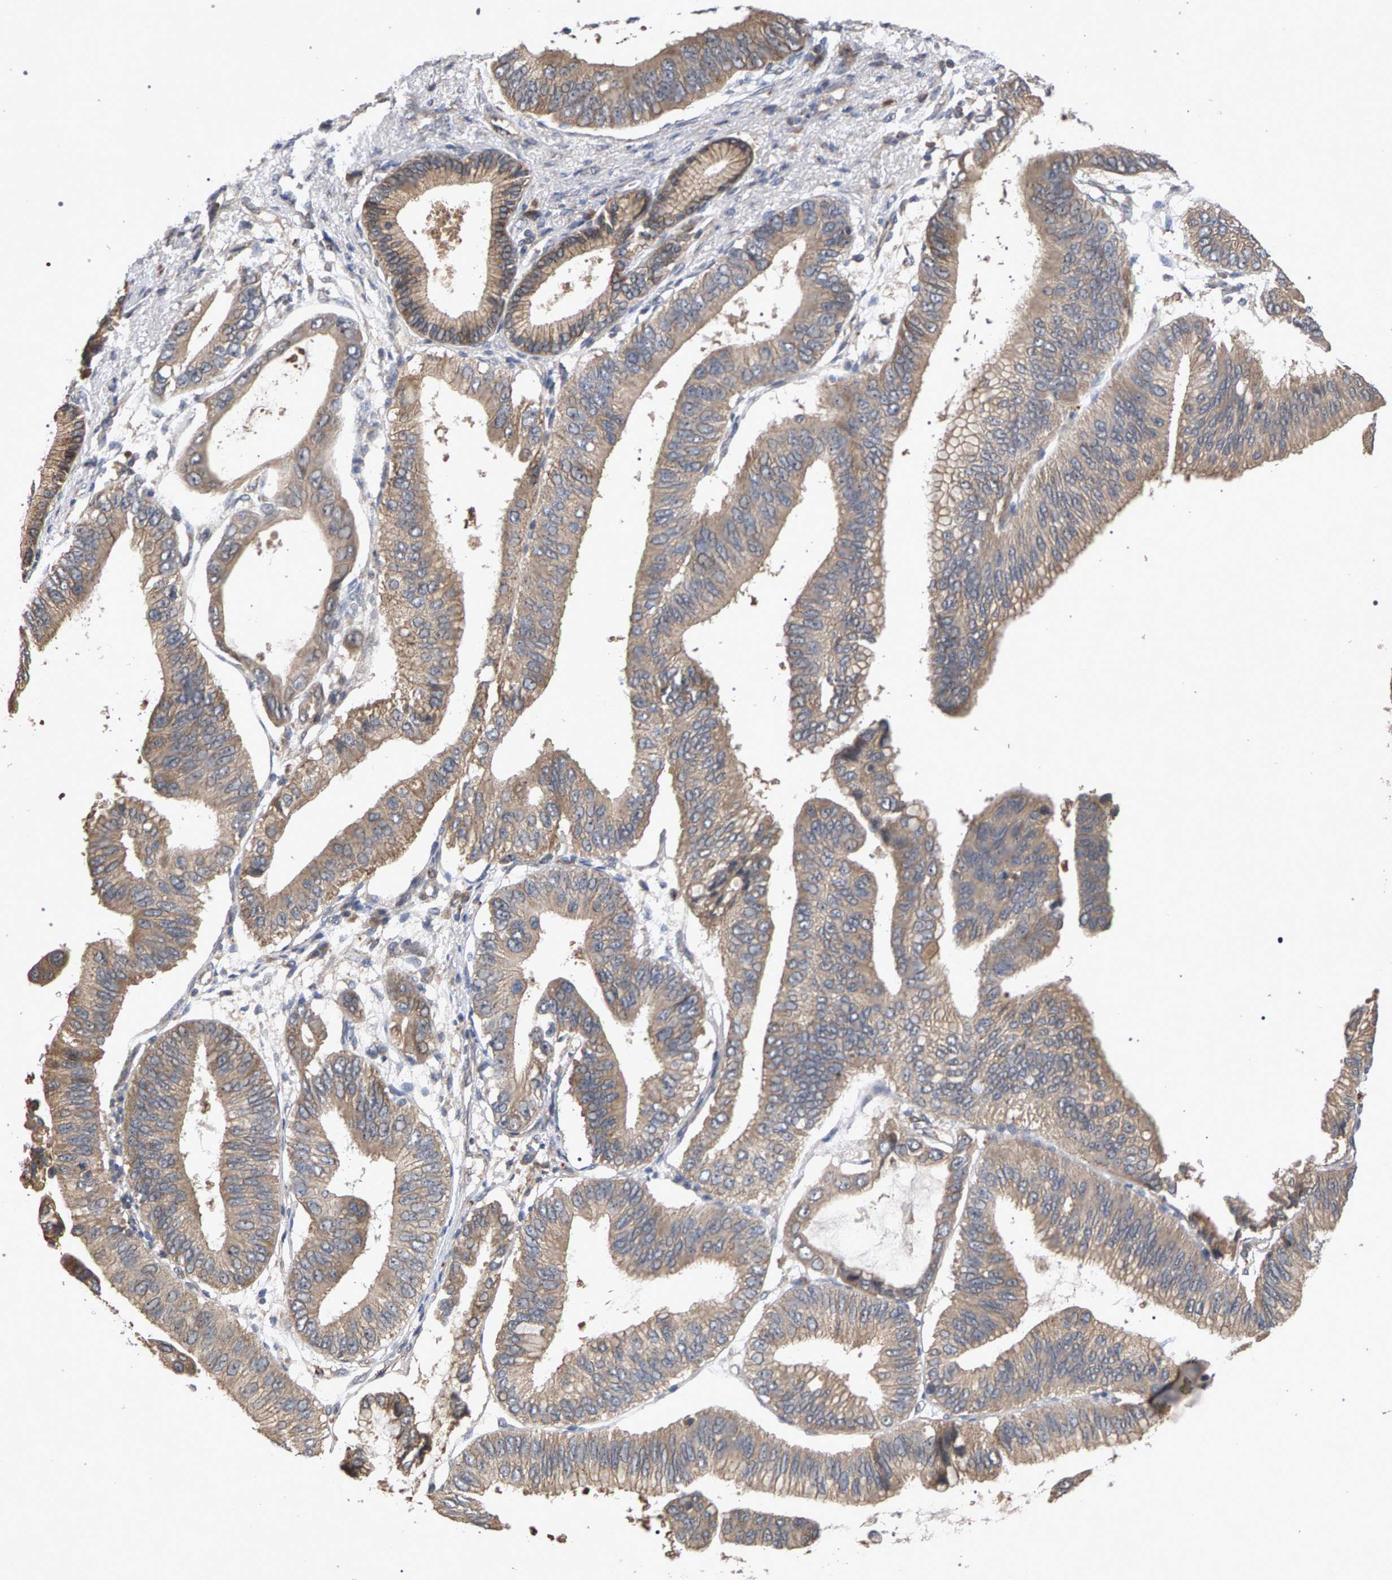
{"staining": {"intensity": "moderate", "quantity": ">75%", "location": "cytoplasmic/membranous"}, "tissue": "pancreatic cancer", "cell_type": "Tumor cells", "image_type": "cancer", "snomed": [{"axis": "morphology", "description": "Adenocarcinoma, NOS"}, {"axis": "topography", "description": "Pancreas"}], "caption": "An immunohistochemistry (IHC) histopathology image of tumor tissue is shown. Protein staining in brown highlights moderate cytoplasmic/membranous positivity in pancreatic adenocarcinoma within tumor cells. The protein of interest is stained brown, and the nuclei are stained in blue (DAB (3,3'-diaminobenzidine) IHC with brightfield microscopy, high magnification).", "gene": "SLC4A4", "patient": {"sex": "male", "age": 77}}